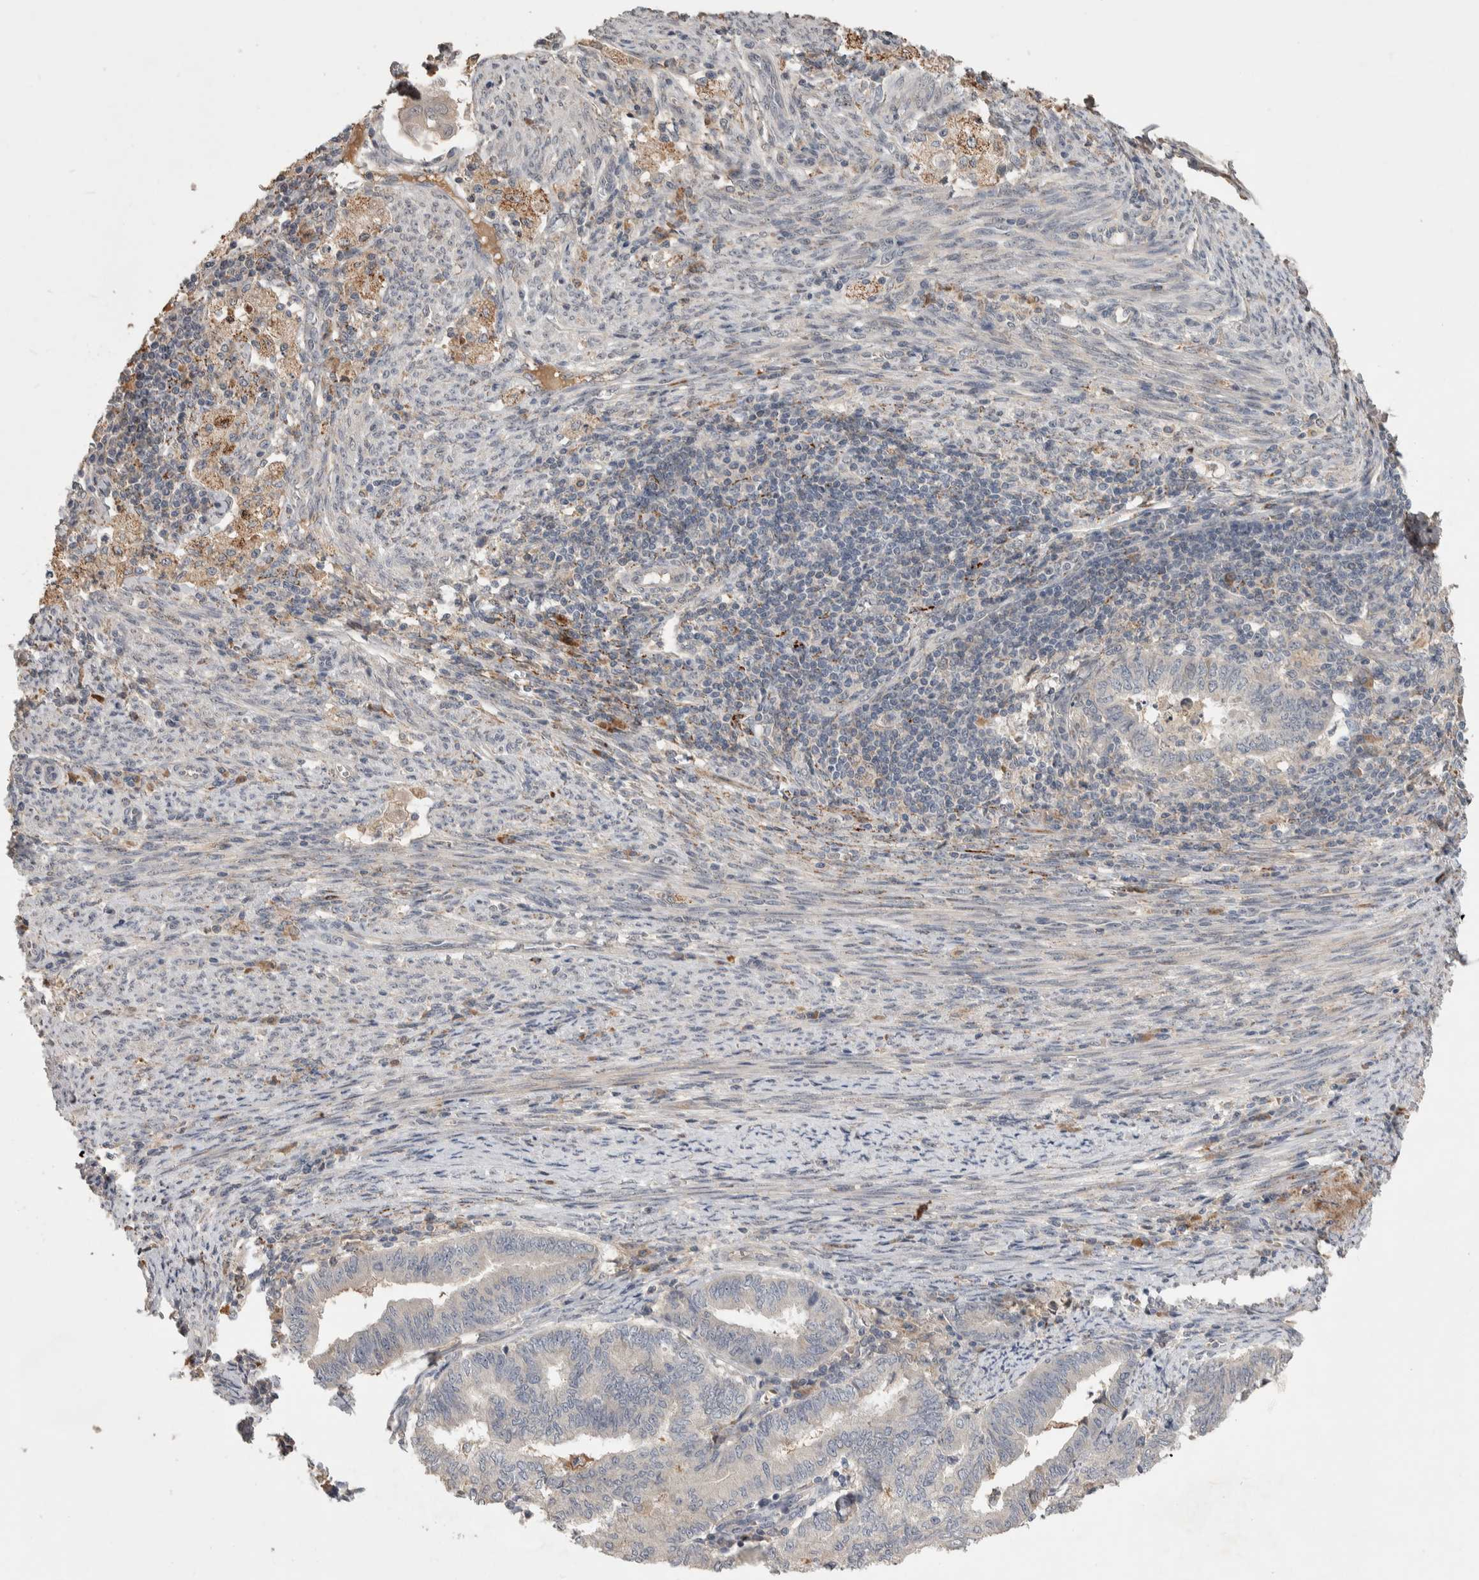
{"staining": {"intensity": "weak", "quantity": "<25%", "location": "cytoplasmic/membranous"}, "tissue": "endometrial cancer", "cell_type": "Tumor cells", "image_type": "cancer", "snomed": [{"axis": "morphology", "description": "Polyp, NOS"}, {"axis": "morphology", "description": "Adenocarcinoma, NOS"}, {"axis": "morphology", "description": "Adenoma, NOS"}, {"axis": "topography", "description": "Endometrium"}], "caption": "High power microscopy histopathology image of an immunohistochemistry (IHC) photomicrograph of adenocarcinoma (endometrial), revealing no significant positivity in tumor cells.", "gene": "CHRM3", "patient": {"sex": "female", "age": 79}}